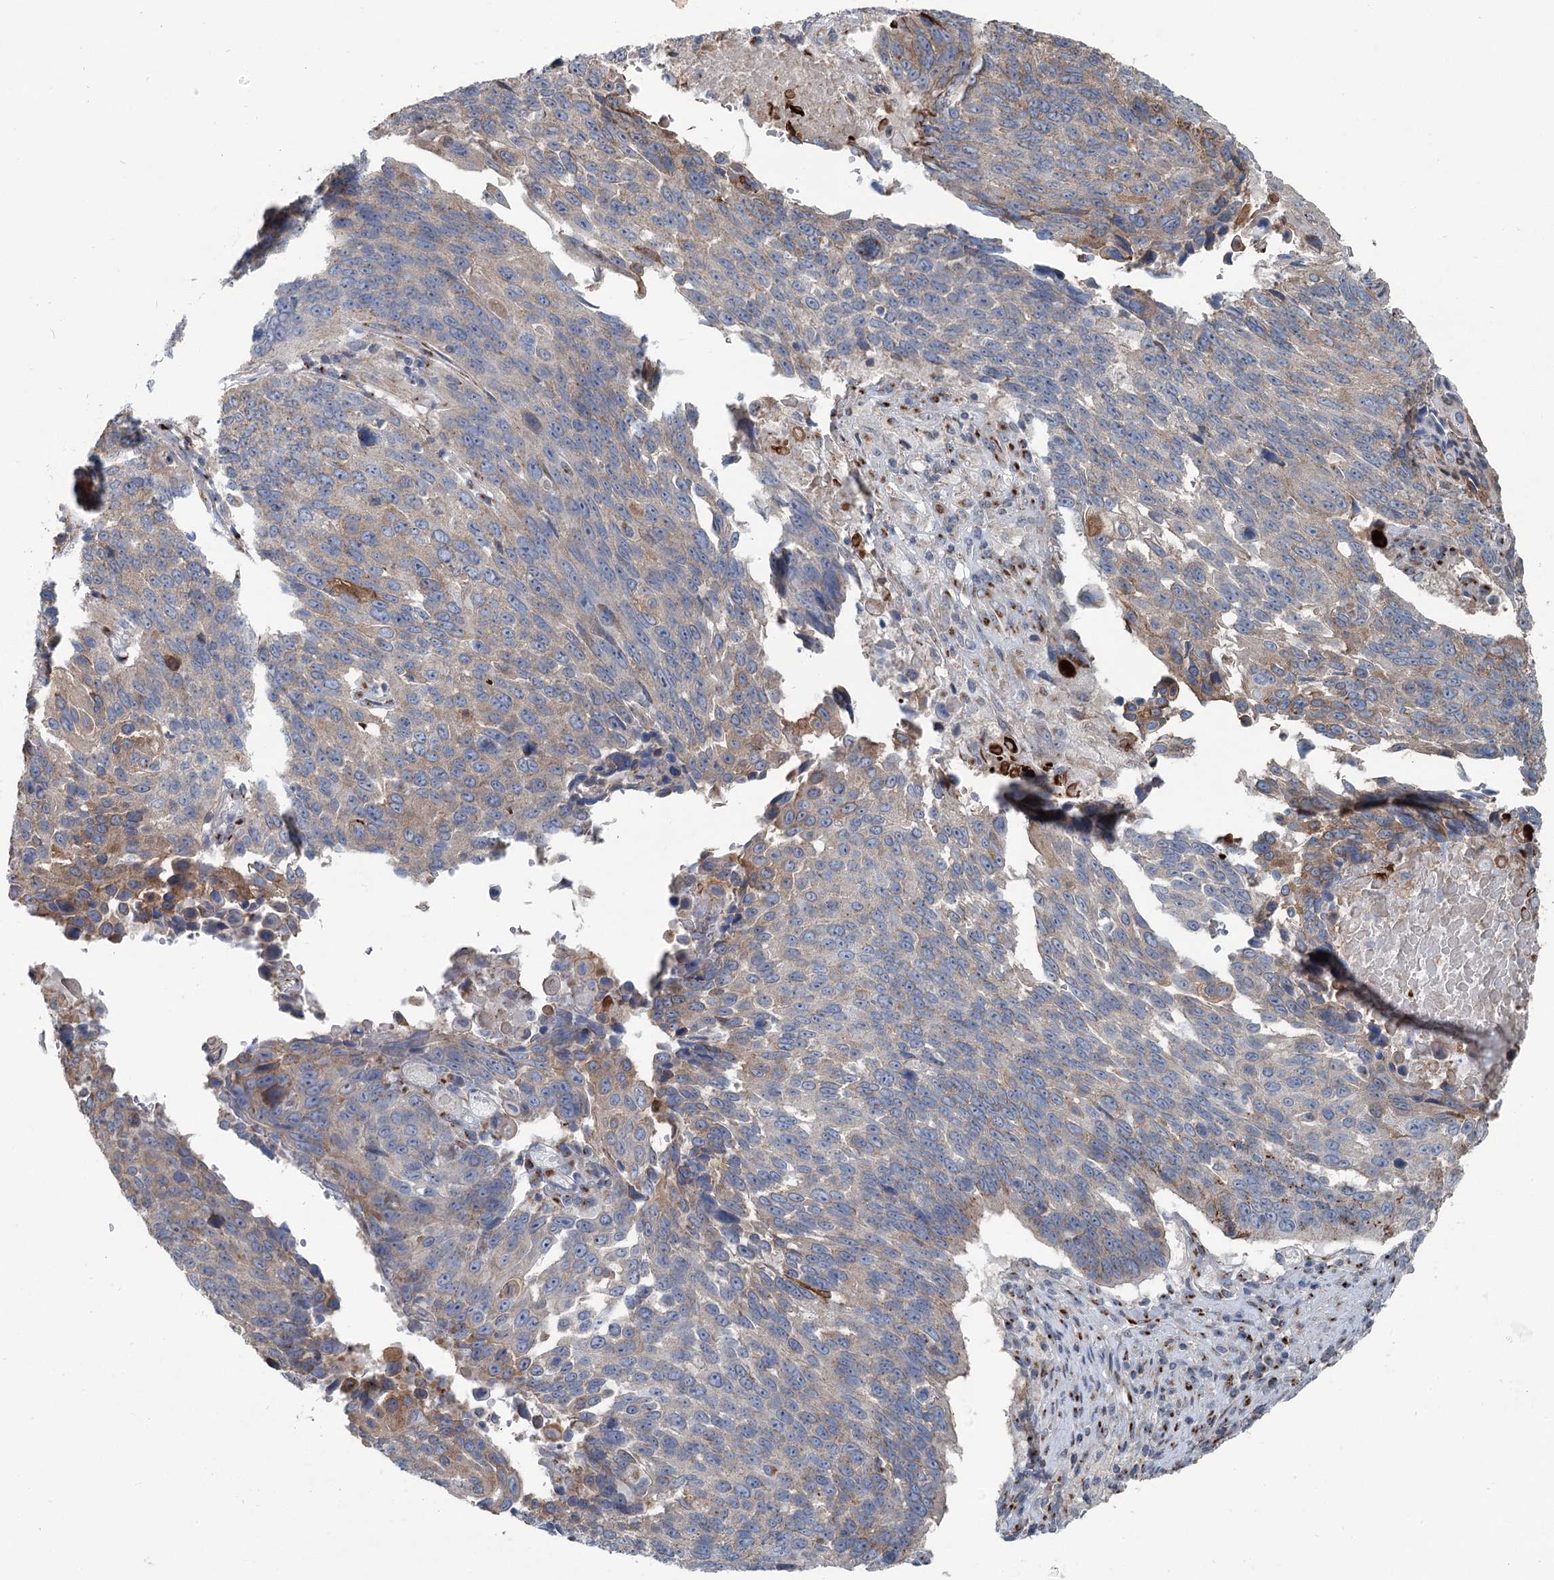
{"staining": {"intensity": "weak", "quantity": "<25%", "location": "cytoplasmic/membranous"}, "tissue": "lung cancer", "cell_type": "Tumor cells", "image_type": "cancer", "snomed": [{"axis": "morphology", "description": "Squamous cell carcinoma, NOS"}, {"axis": "topography", "description": "Lung"}], "caption": "IHC photomicrograph of neoplastic tissue: squamous cell carcinoma (lung) stained with DAB displays no significant protein expression in tumor cells. Brightfield microscopy of immunohistochemistry stained with DAB (brown) and hematoxylin (blue), captured at high magnification.", "gene": "ITIH5", "patient": {"sex": "male", "age": 66}}